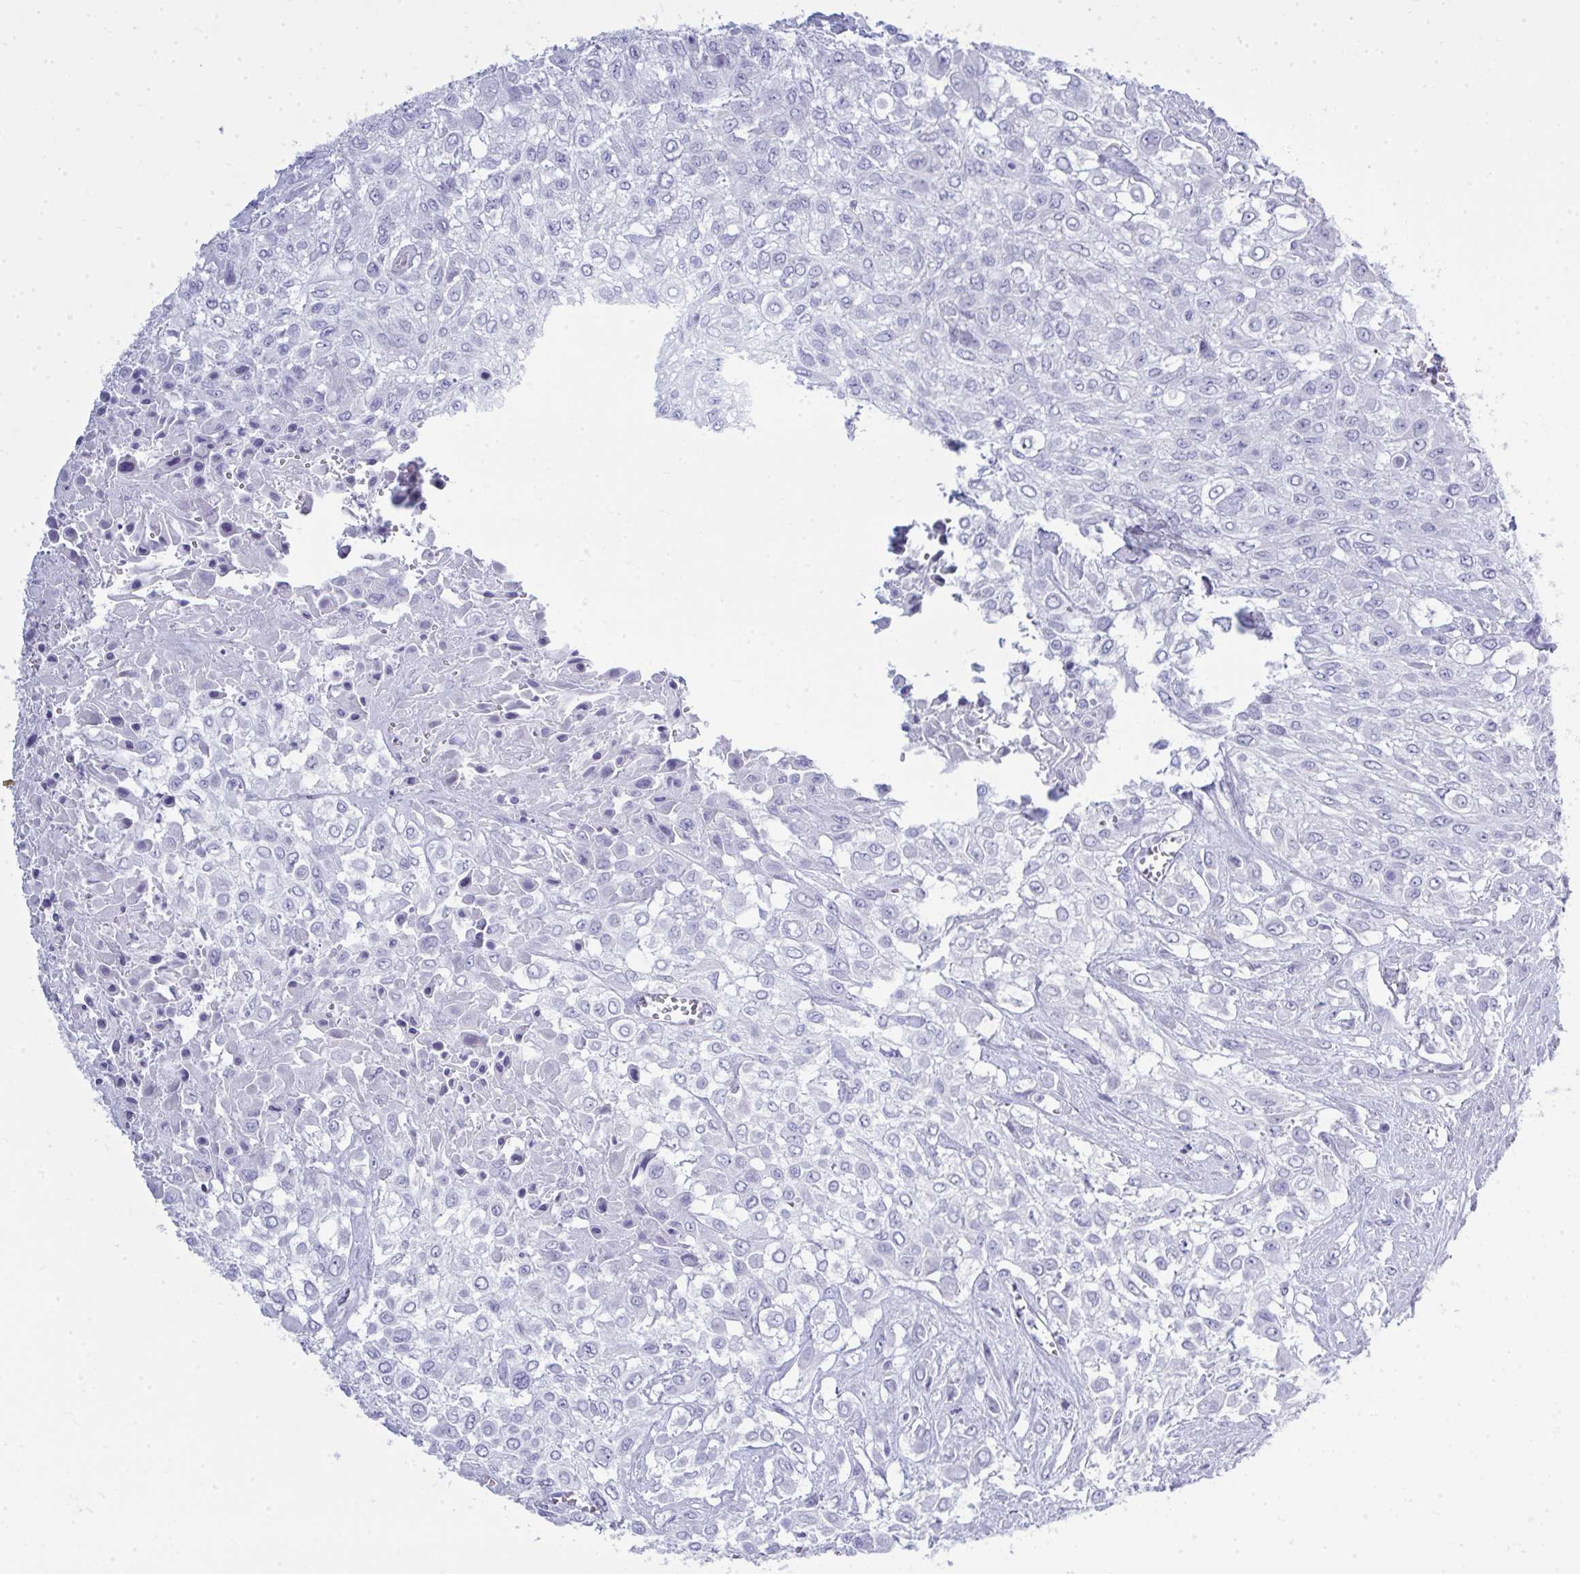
{"staining": {"intensity": "negative", "quantity": "none", "location": "none"}, "tissue": "urothelial cancer", "cell_type": "Tumor cells", "image_type": "cancer", "snomed": [{"axis": "morphology", "description": "Urothelial carcinoma, High grade"}, {"axis": "topography", "description": "Urinary bladder"}], "caption": "A photomicrograph of human urothelial cancer is negative for staining in tumor cells. (DAB IHC, high magnification).", "gene": "QDPR", "patient": {"sex": "male", "age": 57}}